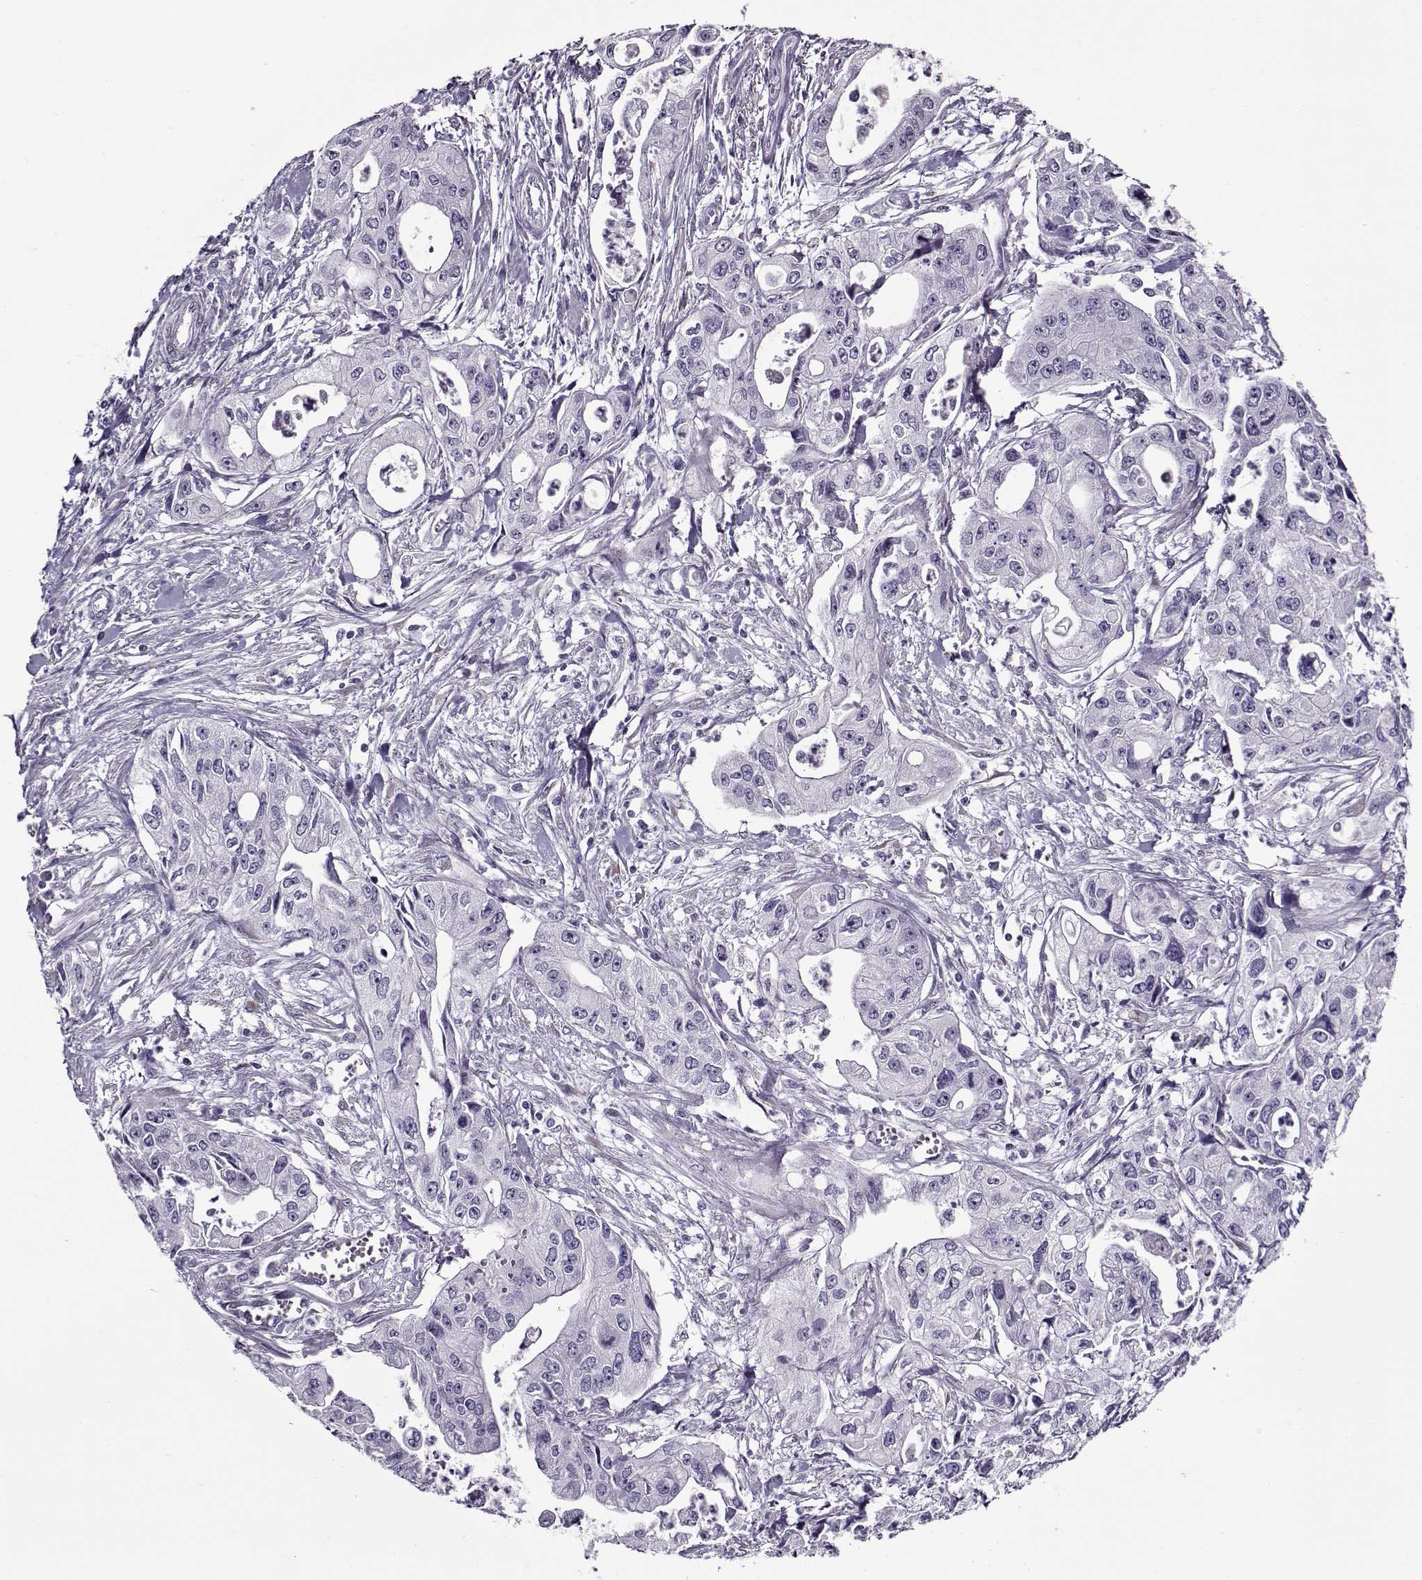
{"staining": {"intensity": "negative", "quantity": "none", "location": "none"}, "tissue": "pancreatic cancer", "cell_type": "Tumor cells", "image_type": "cancer", "snomed": [{"axis": "morphology", "description": "Adenocarcinoma, NOS"}, {"axis": "topography", "description": "Pancreas"}], "caption": "DAB (3,3'-diaminobenzidine) immunohistochemical staining of pancreatic cancer displays no significant positivity in tumor cells. Brightfield microscopy of immunohistochemistry (IHC) stained with DAB (brown) and hematoxylin (blue), captured at high magnification.", "gene": "GAGE2A", "patient": {"sex": "male", "age": 70}}